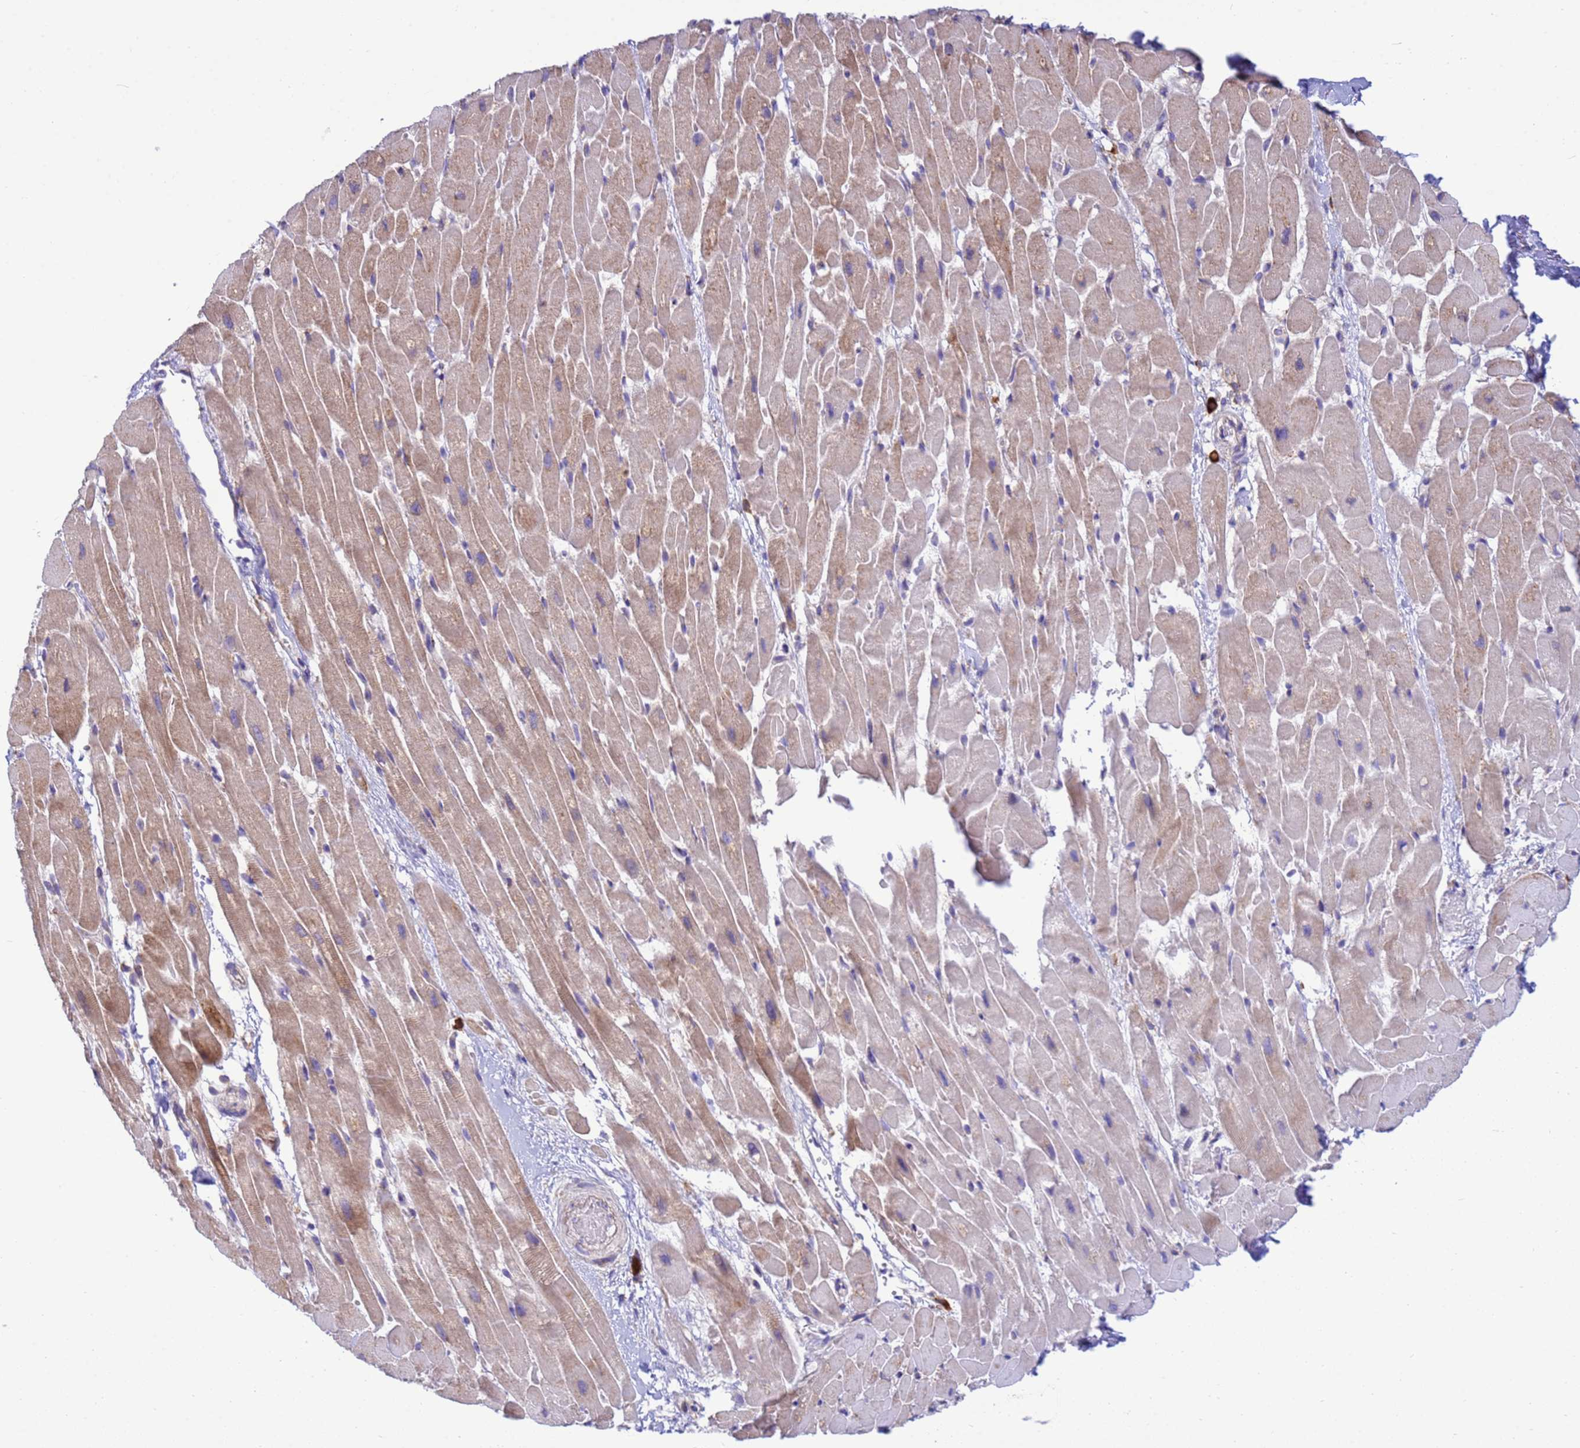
{"staining": {"intensity": "moderate", "quantity": "25%-75%", "location": "cytoplasmic/membranous"}, "tissue": "heart muscle", "cell_type": "Cardiomyocytes", "image_type": "normal", "snomed": [{"axis": "morphology", "description": "Normal tissue, NOS"}, {"axis": "topography", "description": "Heart"}], "caption": "Immunohistochemical staining of benign heart muscle displays 25%-75% levels of moderate cytoplasmic/membranous protein positivity in about 25%-75% of cardiomyocytes.", "gene": "THAP5", "patient": {"sex": "male", "age": 37}}